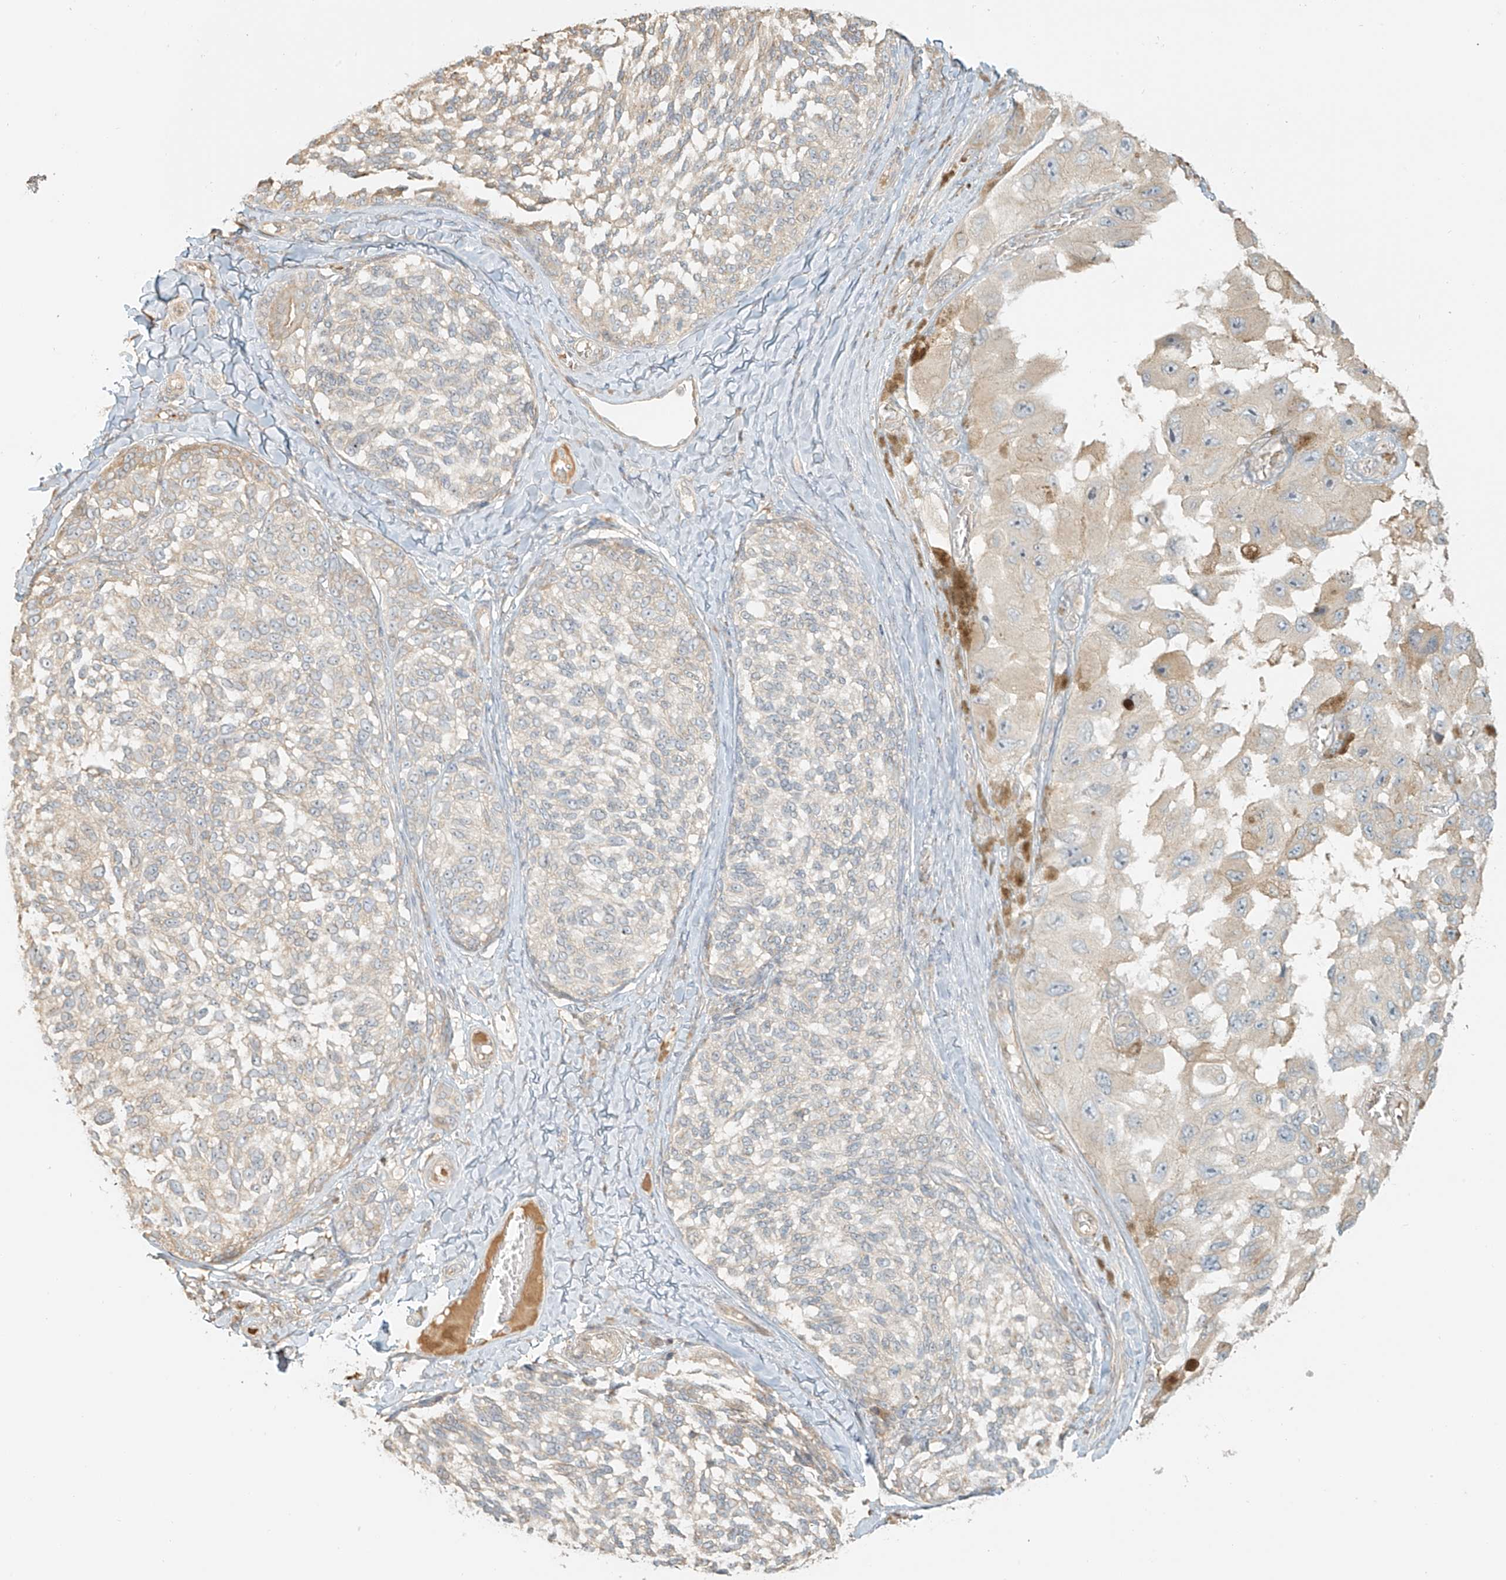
{"staining": {"intensity": "negative", "quantity": "none", "location": "none"}, "tissue": "melanoma", "cell_type": "Tumor cells", "image_type": "cancer", "snomed": [{"axis": "morphology", "description": "Malignant melanoma, NOS"}, {"axis": "topography", "description": "Skin"}], "caption": "Tumor cells are negative for brown protein staining in malignant melanoma.", "gene": "UPK1B", "patient": {"sex": "female", "age": 73}}